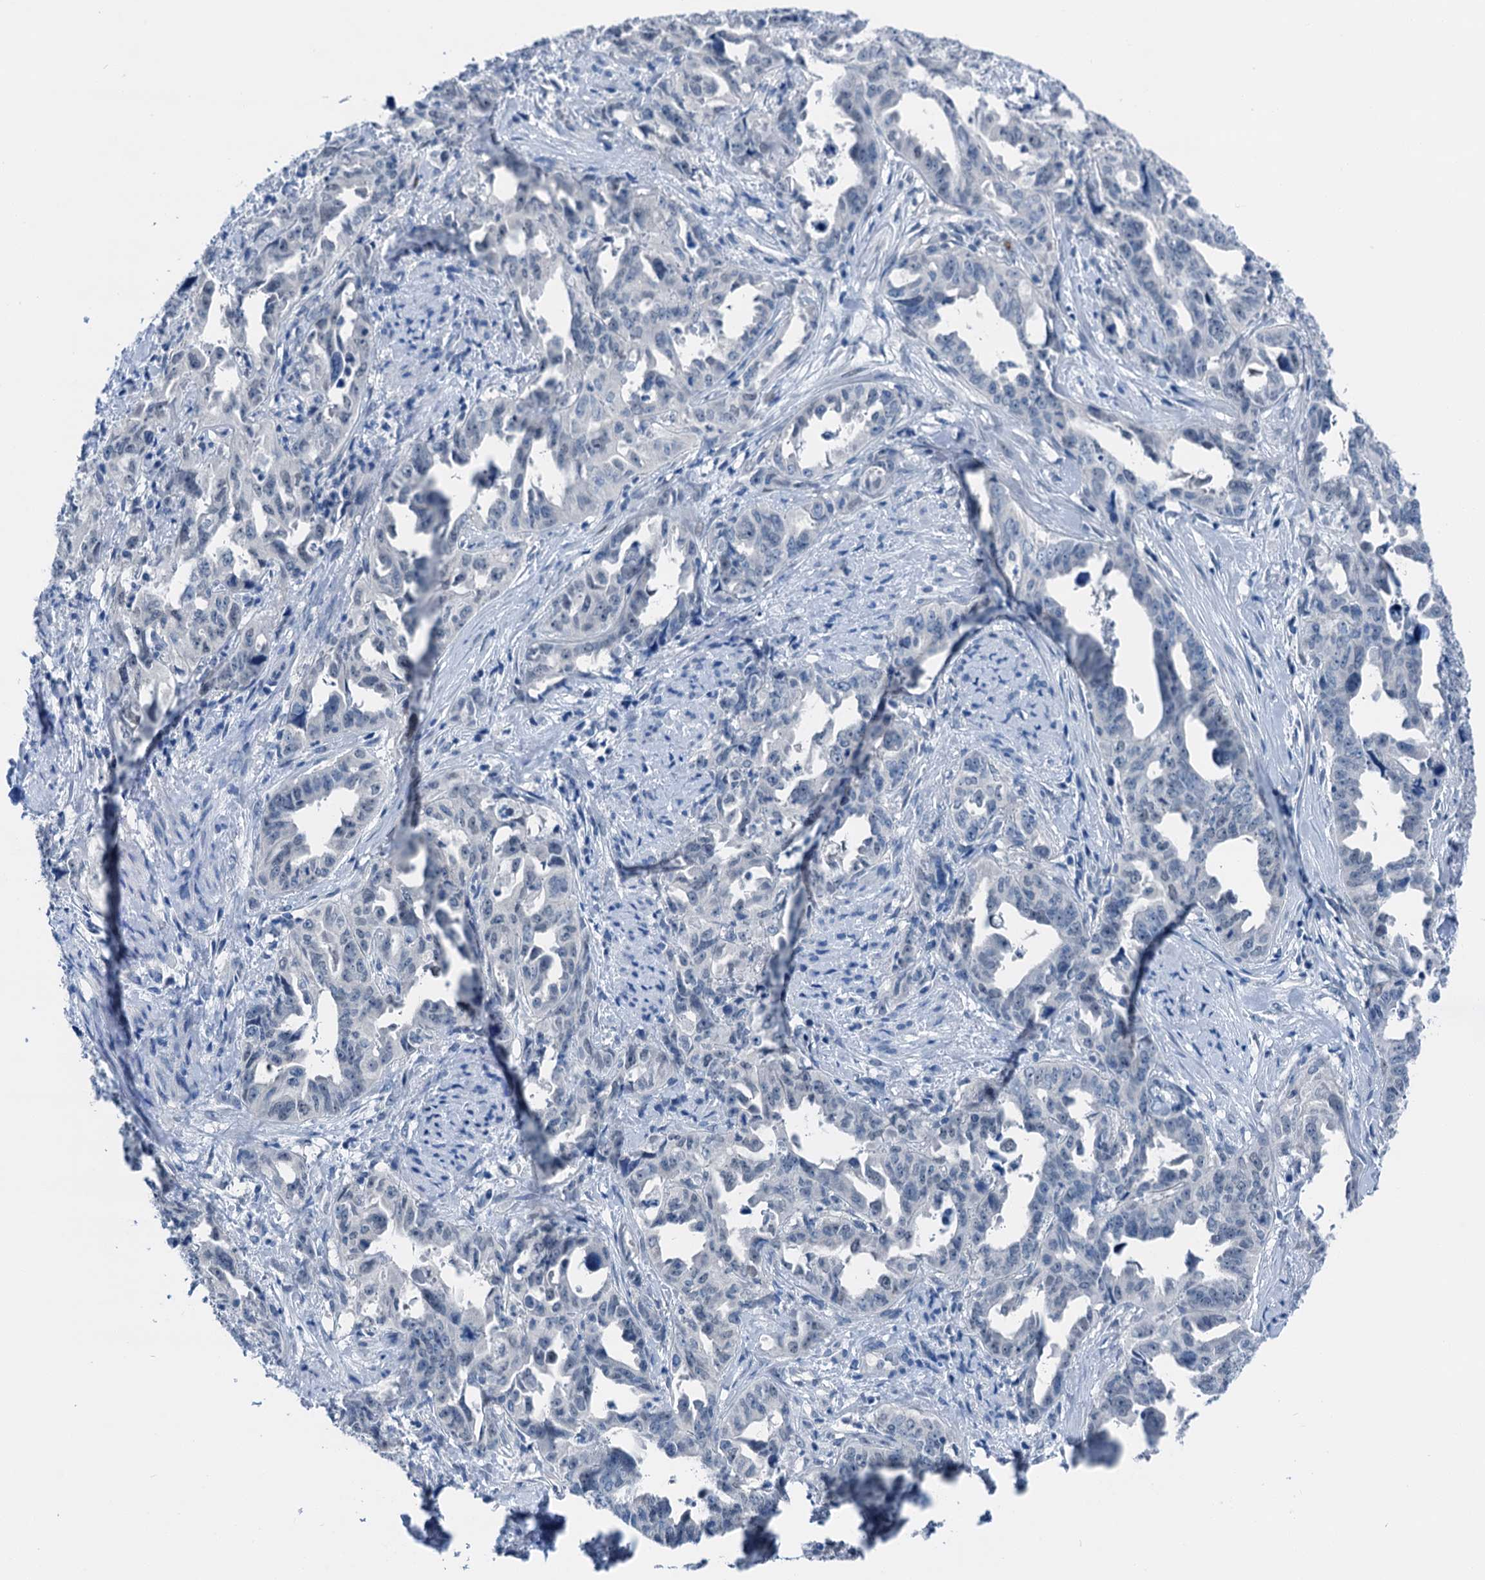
{"staining": {"intensity": "negative", "quantity": "none", "location": "none"}, "tissue": "endometrial cancer", "cell_type": "Tumor cells", "image_type": "cancer", "snomed": [{"axis": "morphology", "description": "Adenocarcinoma, NOS"}, {"axis": "topography", "description": "Endometrium"}], "caption": "Tumor cells show no significant protein expression in endometrial adenocarcinoma.", "gene": "CBLN3", "patient": {"sex": "female", "age": 65}}